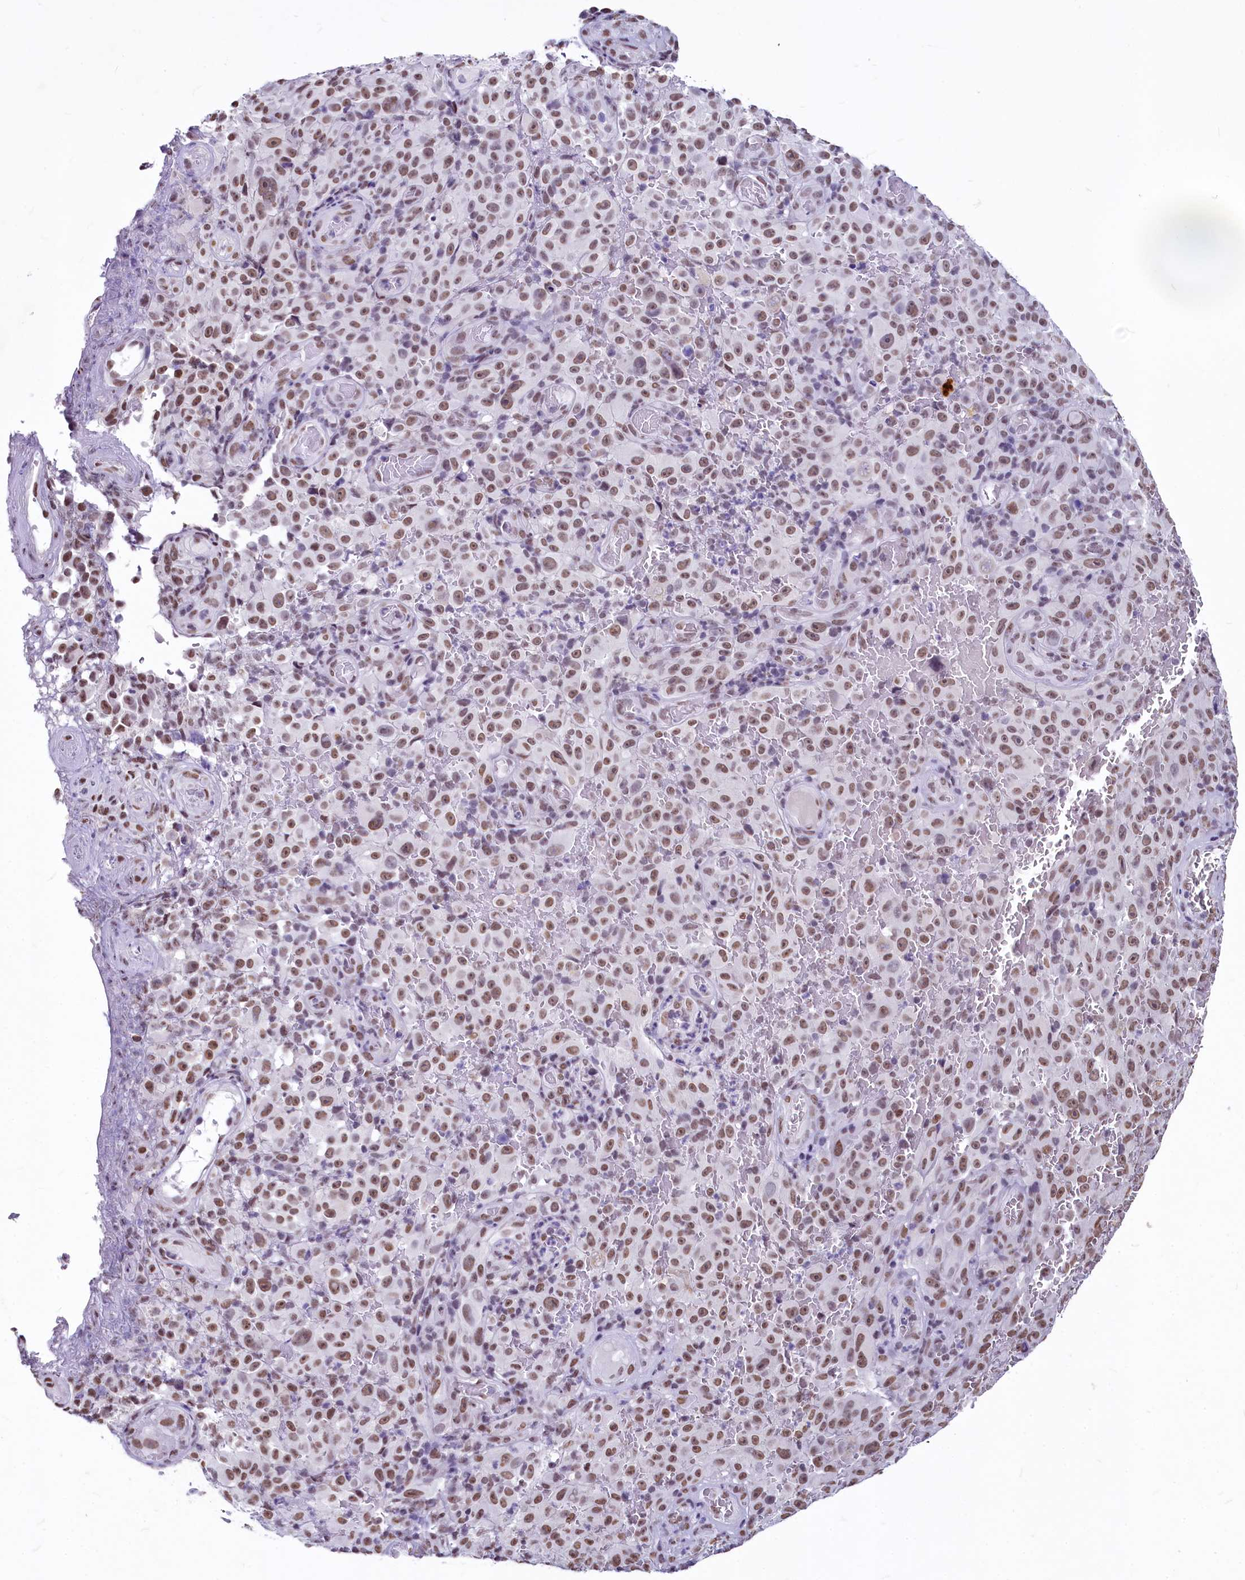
{"staining": {"intensity": "moderate", "quantity": ">75%", "location": "nuclear"}, "tissue": "melanoma", "cell_type": "Tumor cells", "image_type": "cancer", "snomed": [{"axis": "morphology", "description": "Malignant melanoma, NOS"}, {"axis": "topography", "description": "Skin"}], "caption": "Immunohistochemical staining of human melanoma shows moderate nuclear protein staining in approximately >75% of tumor cells.", "gene": "PARPBP", "patient": {"sex": "female", "age": 82}}